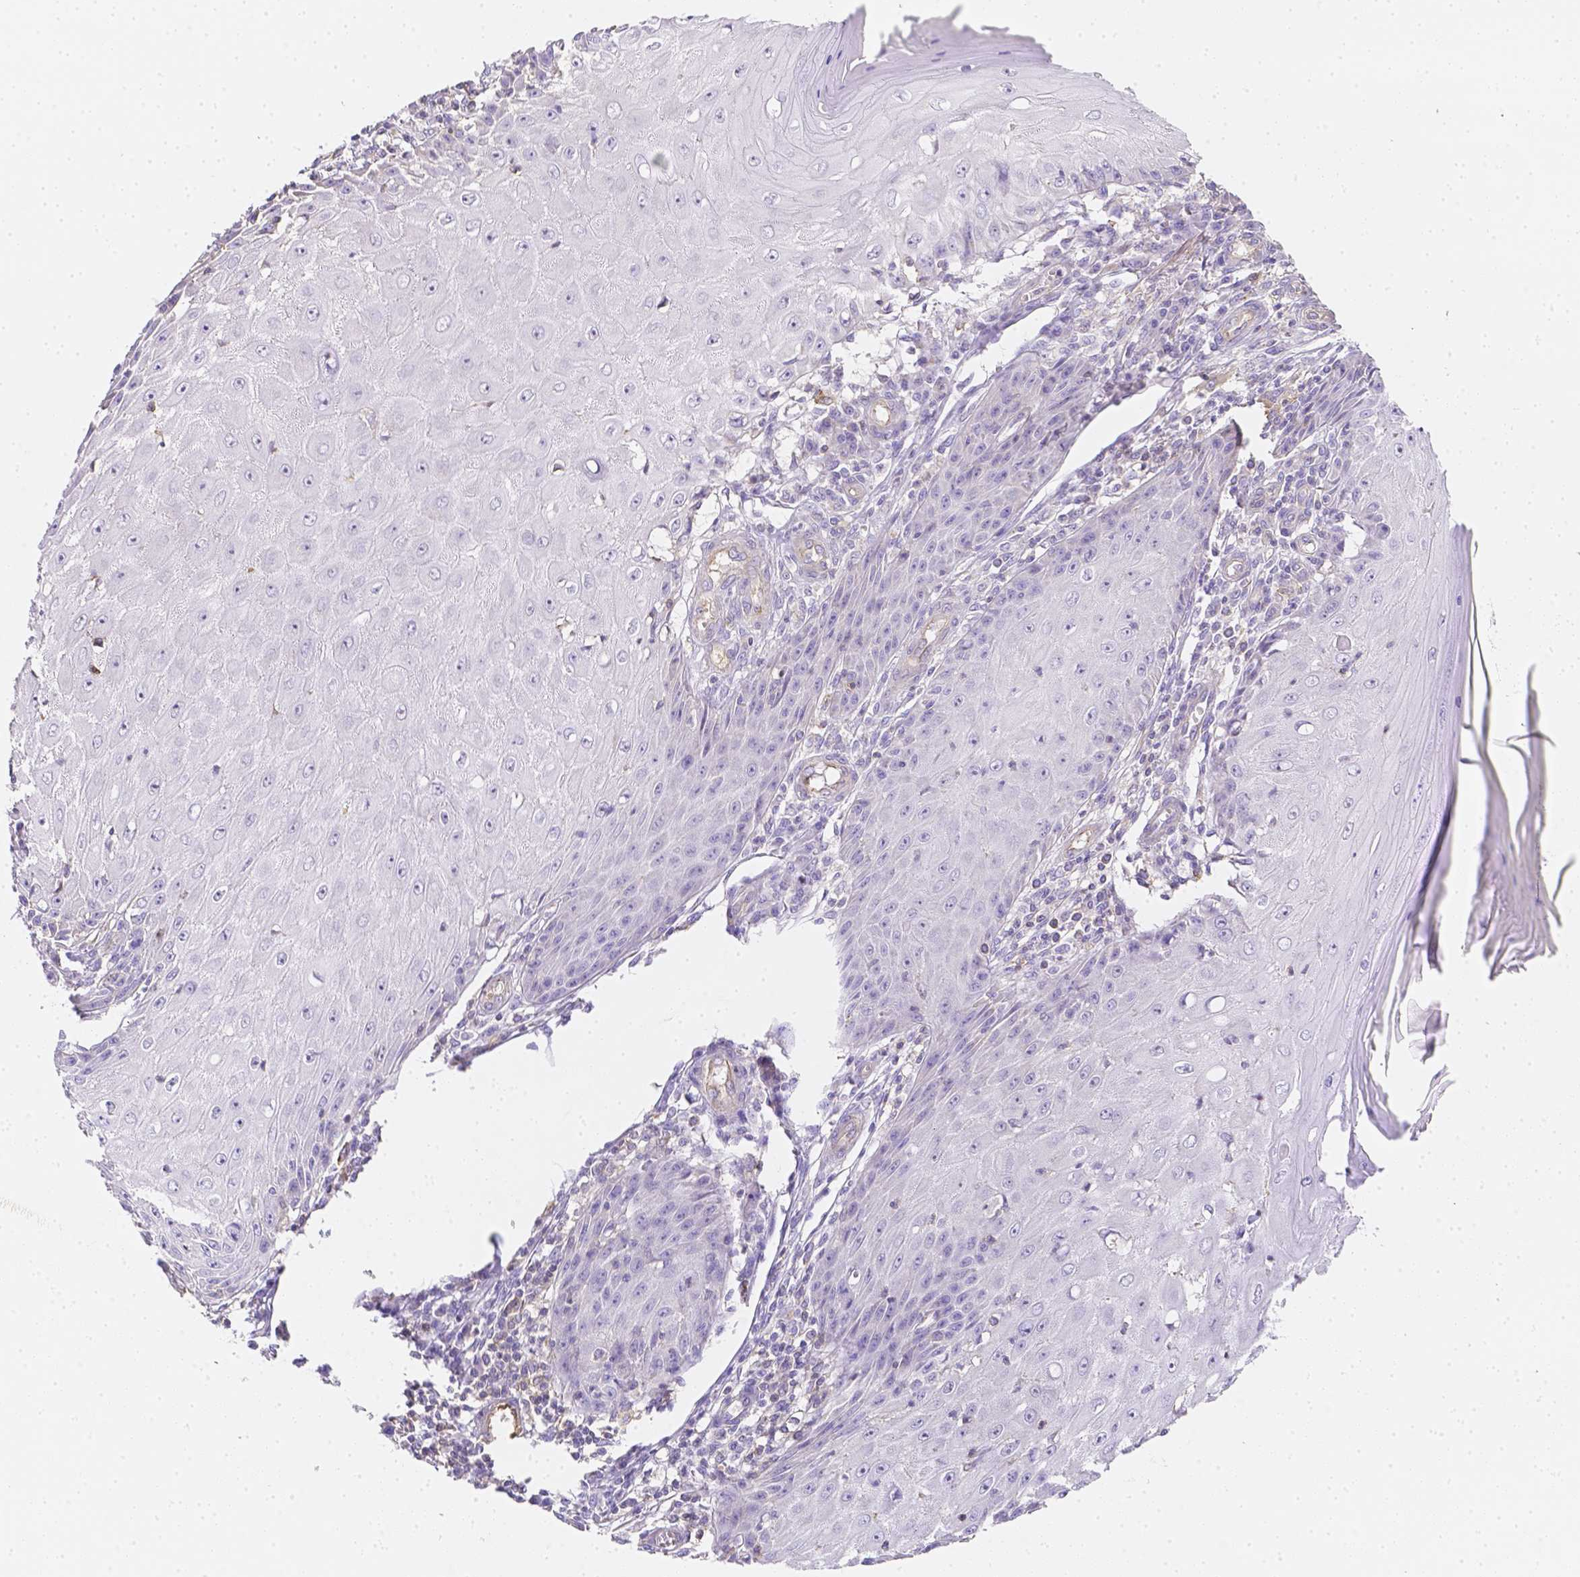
{"staining": {"intensity": "negative", "quantity": "none", "location": "none"}, "tissue": "skin cancer", "cell_type": "Tumor cells", "image_type": "cancer", "snomed": [{"axis": "morphology", "description": "Squamous cell carcinoma, NOS"}, {"axis": "topography", "description": "Skin"}], "caption": "IHC image of human squamous cell carcinoma (skin) stained for a protein (brown), which exhibits no staining in tumor cells.", "gene": "ASAH2", "patient": {"sex": "female", "age": 73}}